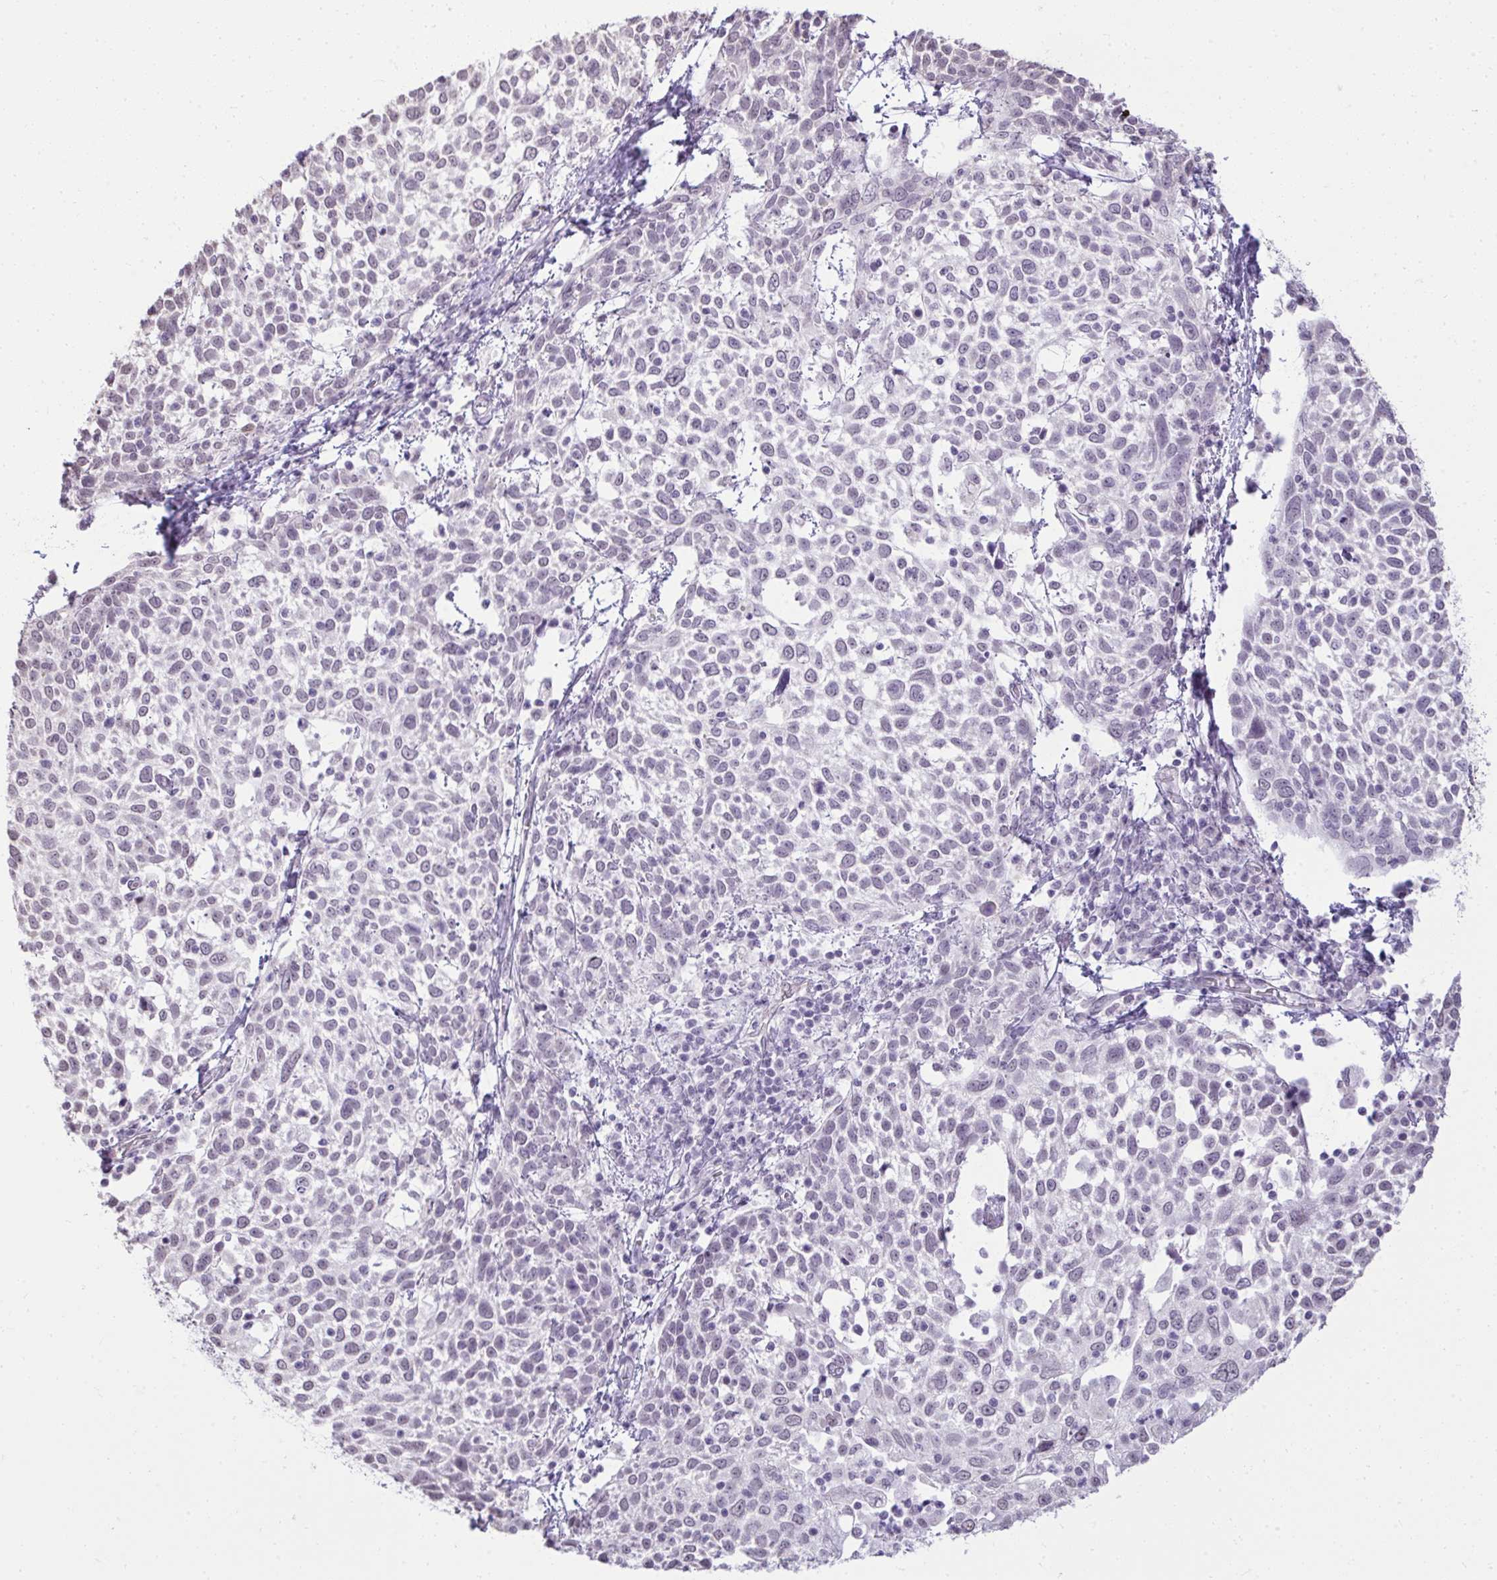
{"staining": {"intensity": "negative", "quantity": "none", "location": "none"}, "tissue": "cervical cancer", "cell_type": "Tumor cells", "image_type": "cancer", "snomed": [{"axis": "morphology", "description": "Squamous cell carcinoma, NOS"}, {"axis": "topography", "description": "Cervix"}], "caption": "Tumor cells show no significant staining in squamous cell carcinoma (cervical).", "gene": "NPPA", "patient": {"sex": "female", "age": 61}}